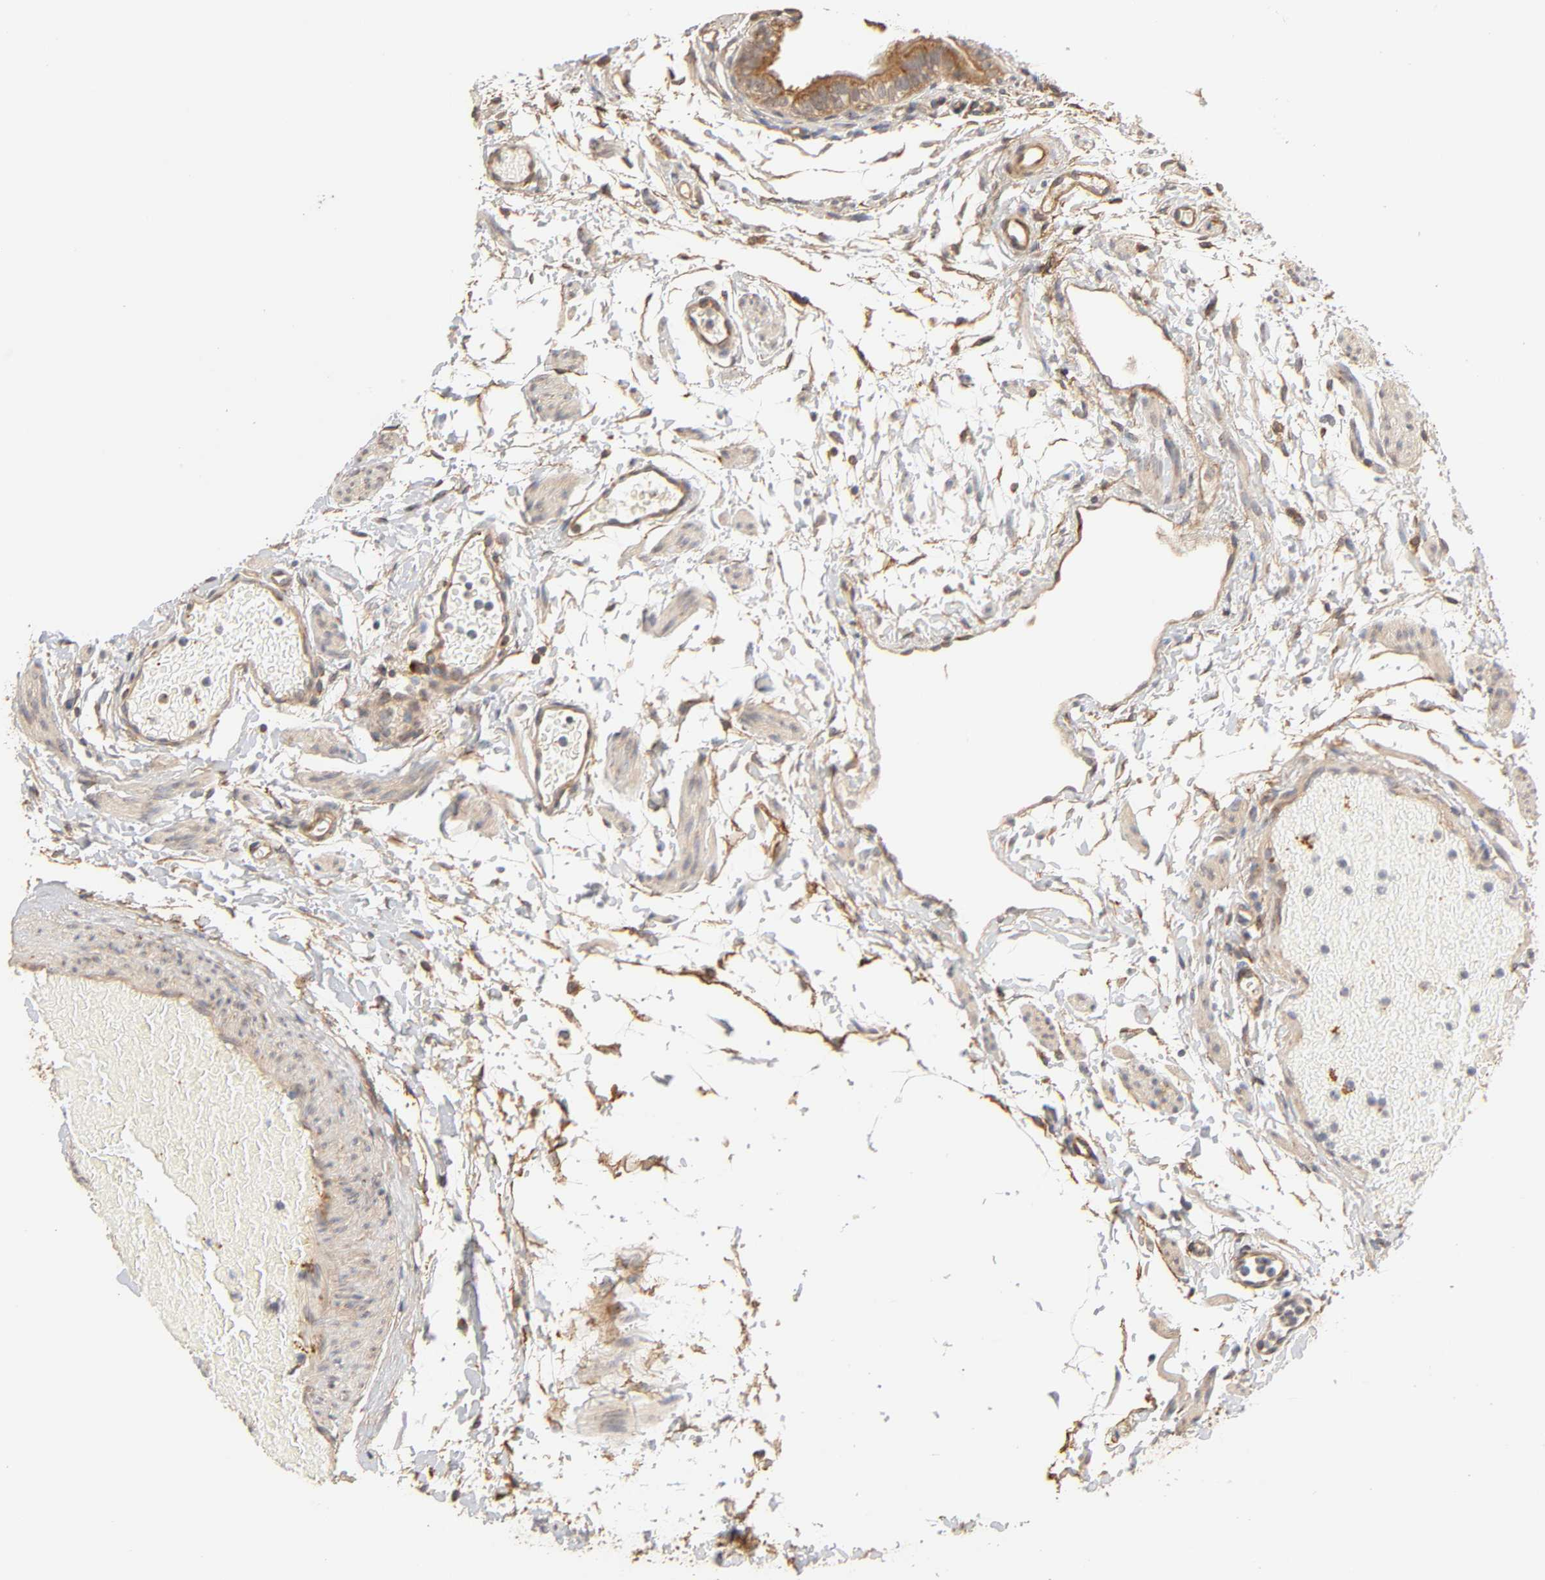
{"staining": {"intensity": "moderate", "quantity": ">75%", "location": "cytoplasmic/membranous"}, "tissue": "fallopian tube", "cell_type": "Glandular cells", "image_type": "normal", "snomed": [{"axis": "morphology", "description": "Normal tissue, NOS"}, {"axis": "morphology", "description": "Dermoid, NOS"}, {"axis": "topography", "description": "Fallopian tube"}], "caption": "IHC staining of unremarkable fallopian tube, which shows medium levels of moderate cytoplasmic/membranous positivity in approximately >75% of glandular cells indicating moderate cytoplasmic/membranous protein expression. The staining was performed using DAB (brown) for protein detection and nuclei were counterstained in hematoxylin (blue).", "gene": "EPS8", "patient": {"sex": "female", "age": 33}}